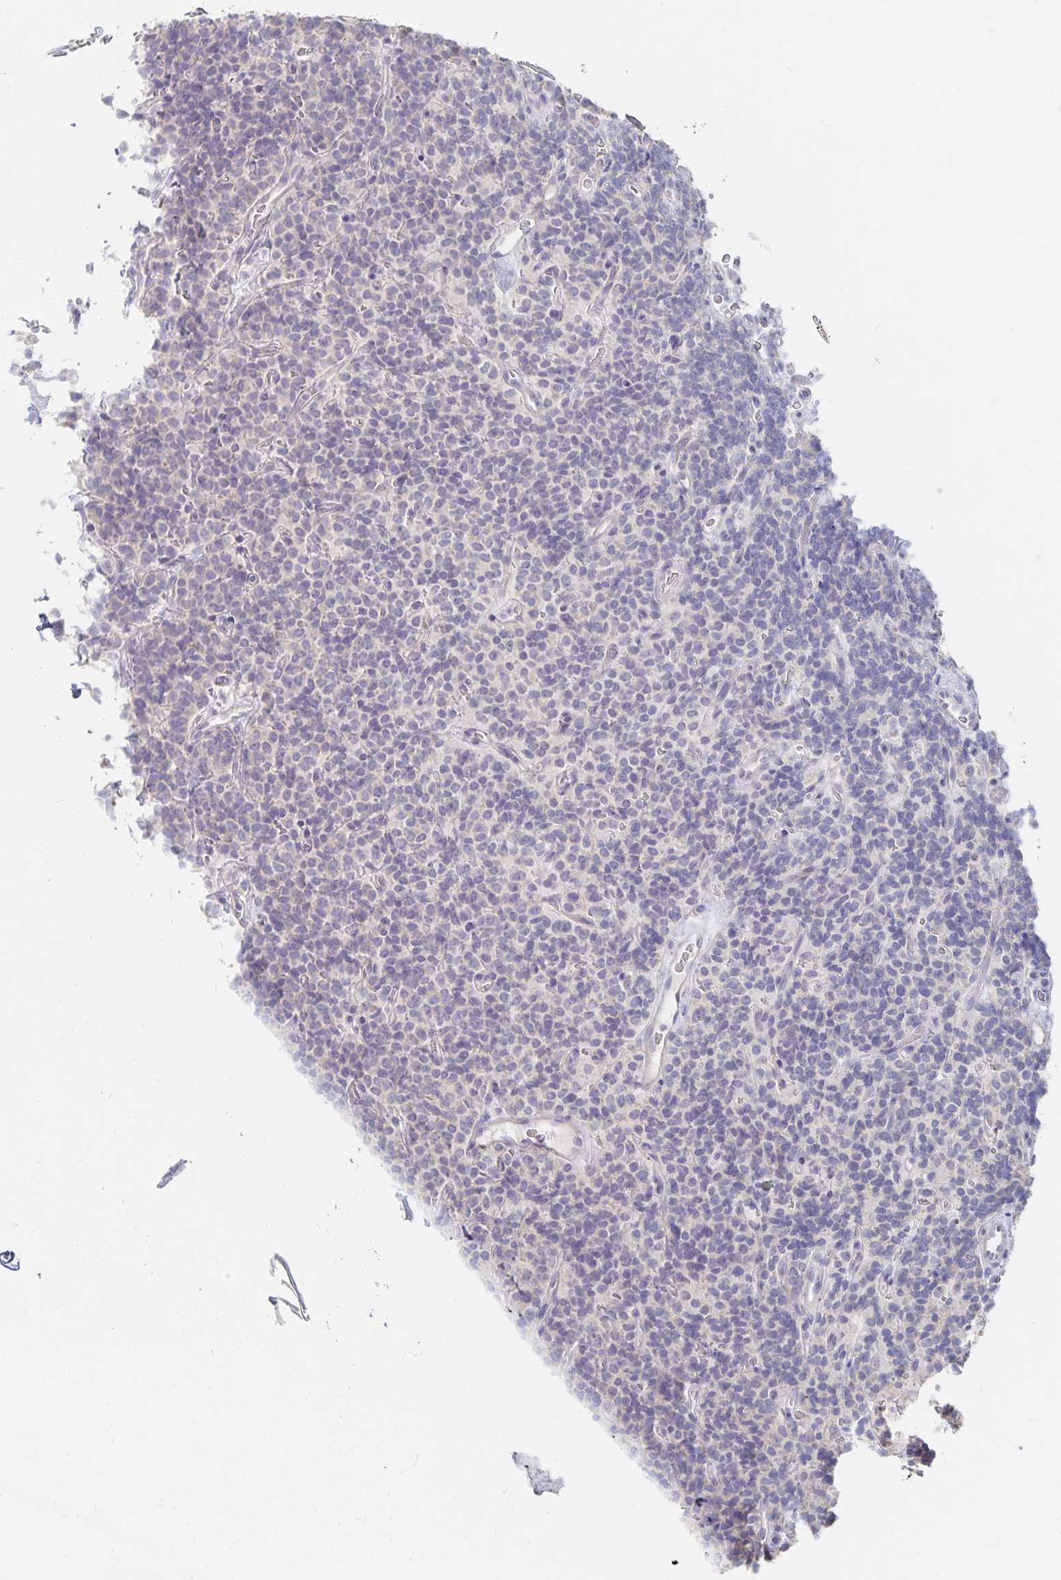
{"staining": {"intensity": "negative", "quantity": "none", "location": "none"}, "tissue": "carcinoid", "cell_type": "Tumor cells", "image_type": "cancer", "snomed": [{"axis": "morphology", "description": "Carcinoid, malignant, NOS"}, {"axis": "topography", "description": "Pancreas"}], "caption": "IHC image of neoplastic tissue: human carcinoid (malignant) stained with DAB (3,3'-diaminobenzidine) exhibits no significant protein expression in tumor cells. (Stains: DAB IHC with hematoxylin counter stain, Microscopy: brightfield microscopy at high magnification).", "gene": "DNAH9", "patient": {"sex": "male", "age": 36}}